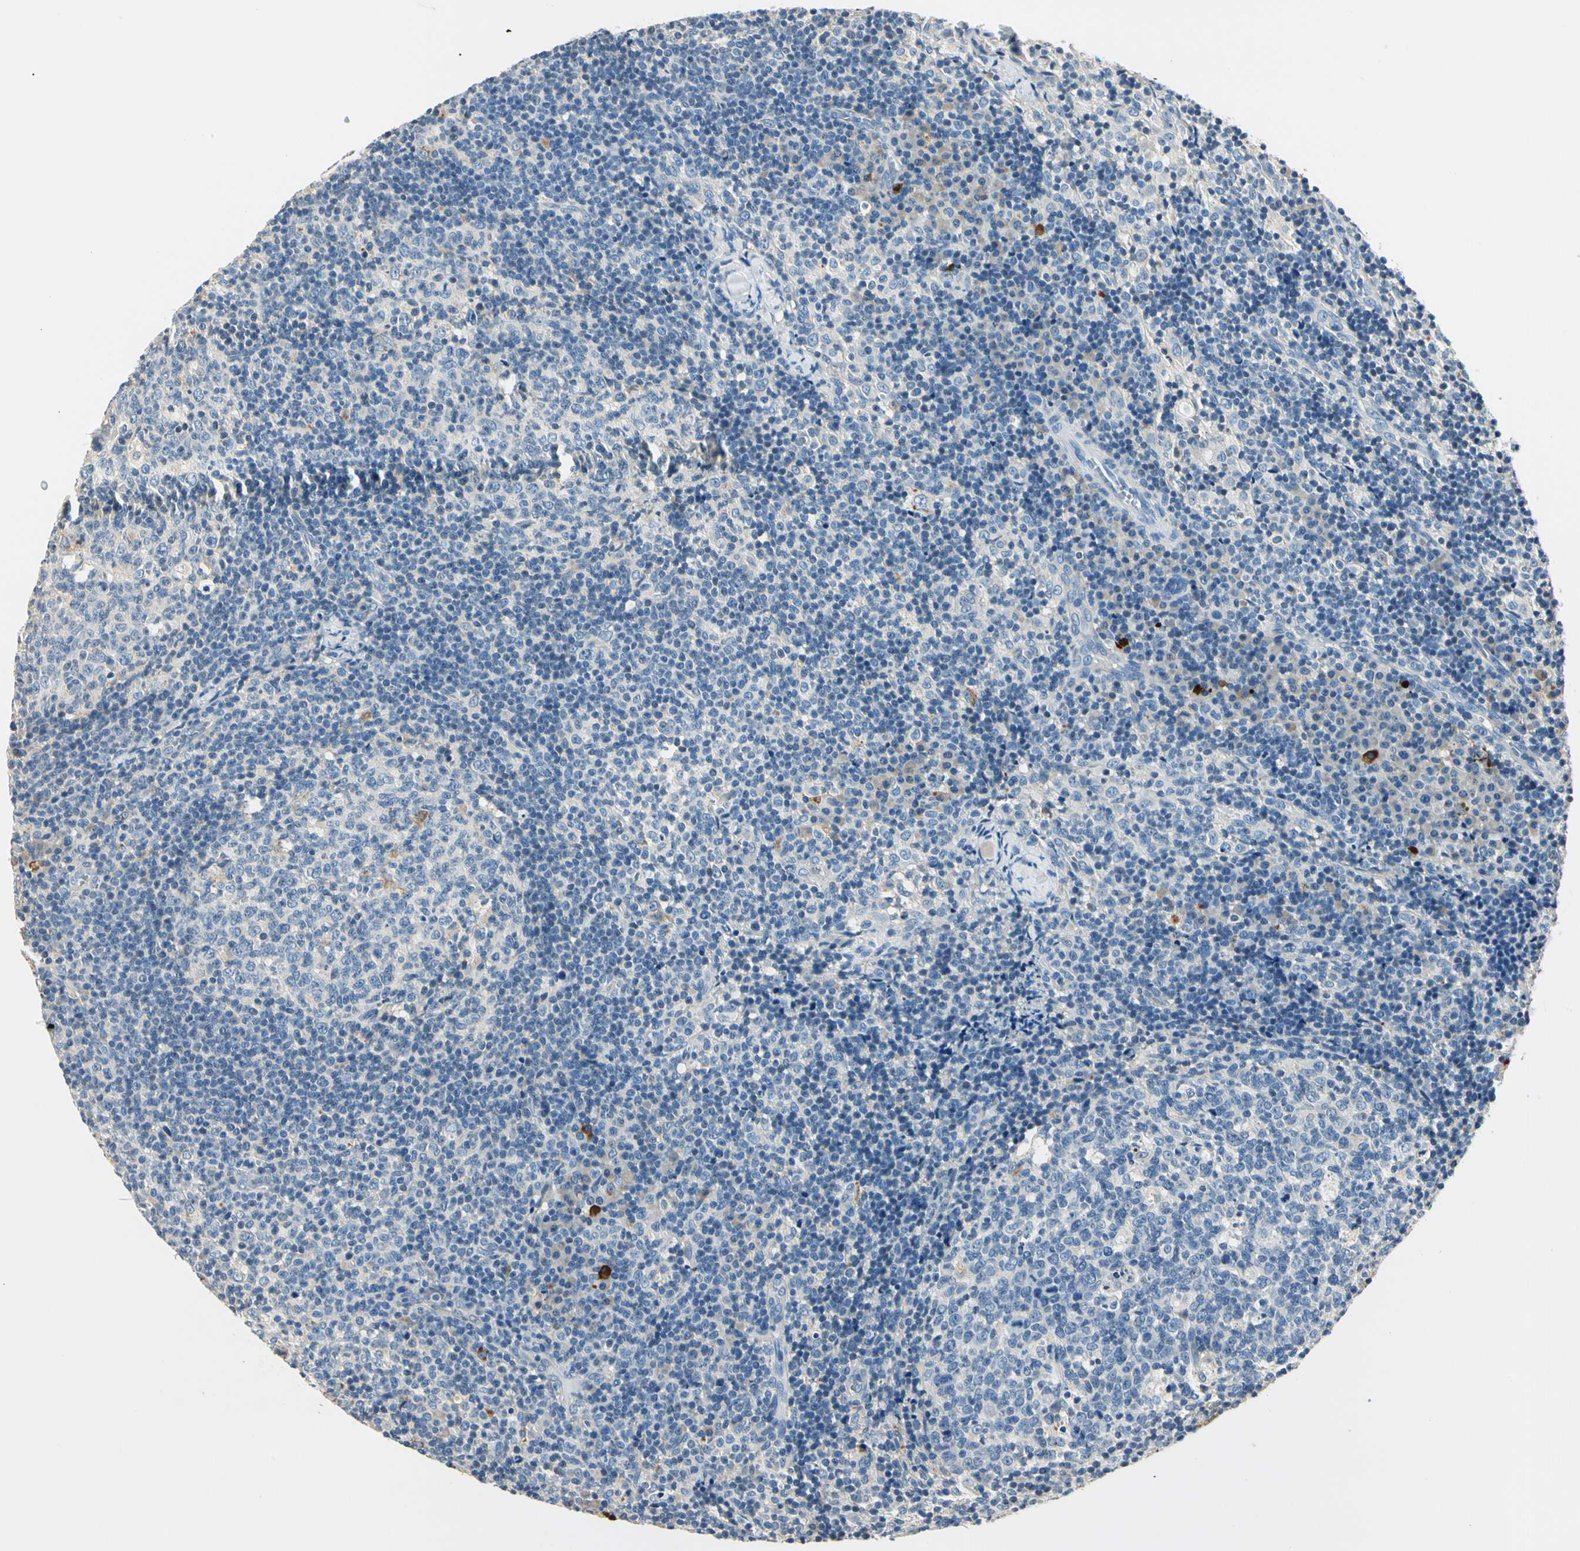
{"staining": {"intensity": "negative", "quantity": "none", "location": "none"}, "tissue": "lymph node", "cell_type": "Germinal center cells", "image_type": "normal", "snomed": [{"axis": "morphology", "description": "Normal tissue, NOS"}, {"axis": "morphology", "description": "Inflammation, NOS"}, {"axis": "topography", "description": "Lymph node"}], "caption": "Lymph node stained for a protein using IHC exhibits no positivity germinal center cells.", "gene": "TGFBR3", "patient": {"sex": "male", "age": 55}}